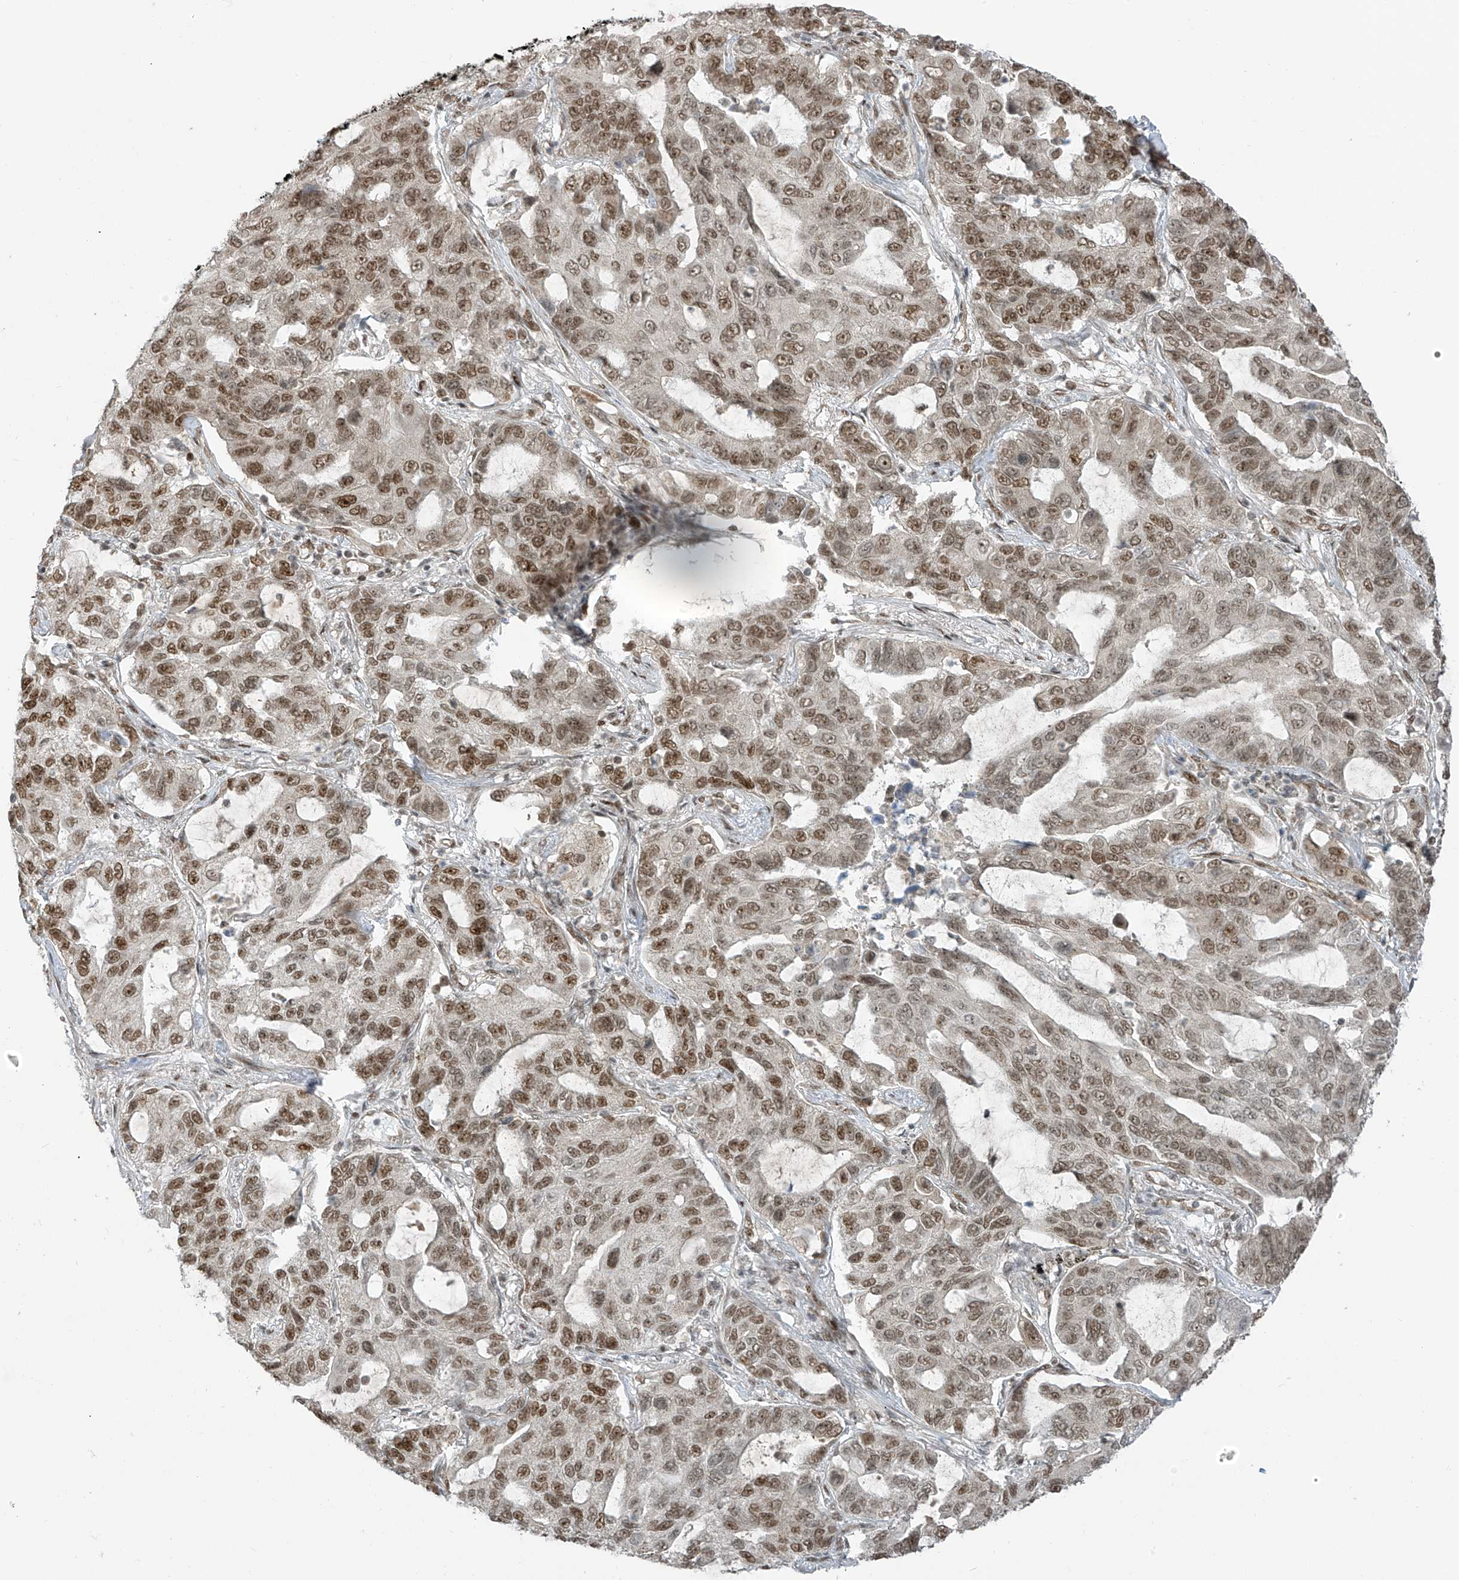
{"staining": {"intensity": "moderate", "quantity": ">75%", "location": "nuclear"}, "tissue": "lung cancer", "cell_type": "Tumor cells", "image_type": "cancer", "snomed": [{"axis": "morphology", "description": "Adenocarcinoma, NOS"}, {"axis": "topography", "description": "Lung"}], "caption": "DAB (3,3'-diaminobenzidine) immunohistochemical staining of human adenocarcinoma (lung) exhibits moderate nuclear protein staining in about >75% of tumor cells.", "gene": "ARHGEF3", "patient": {"sex": "male", "age": 64}}